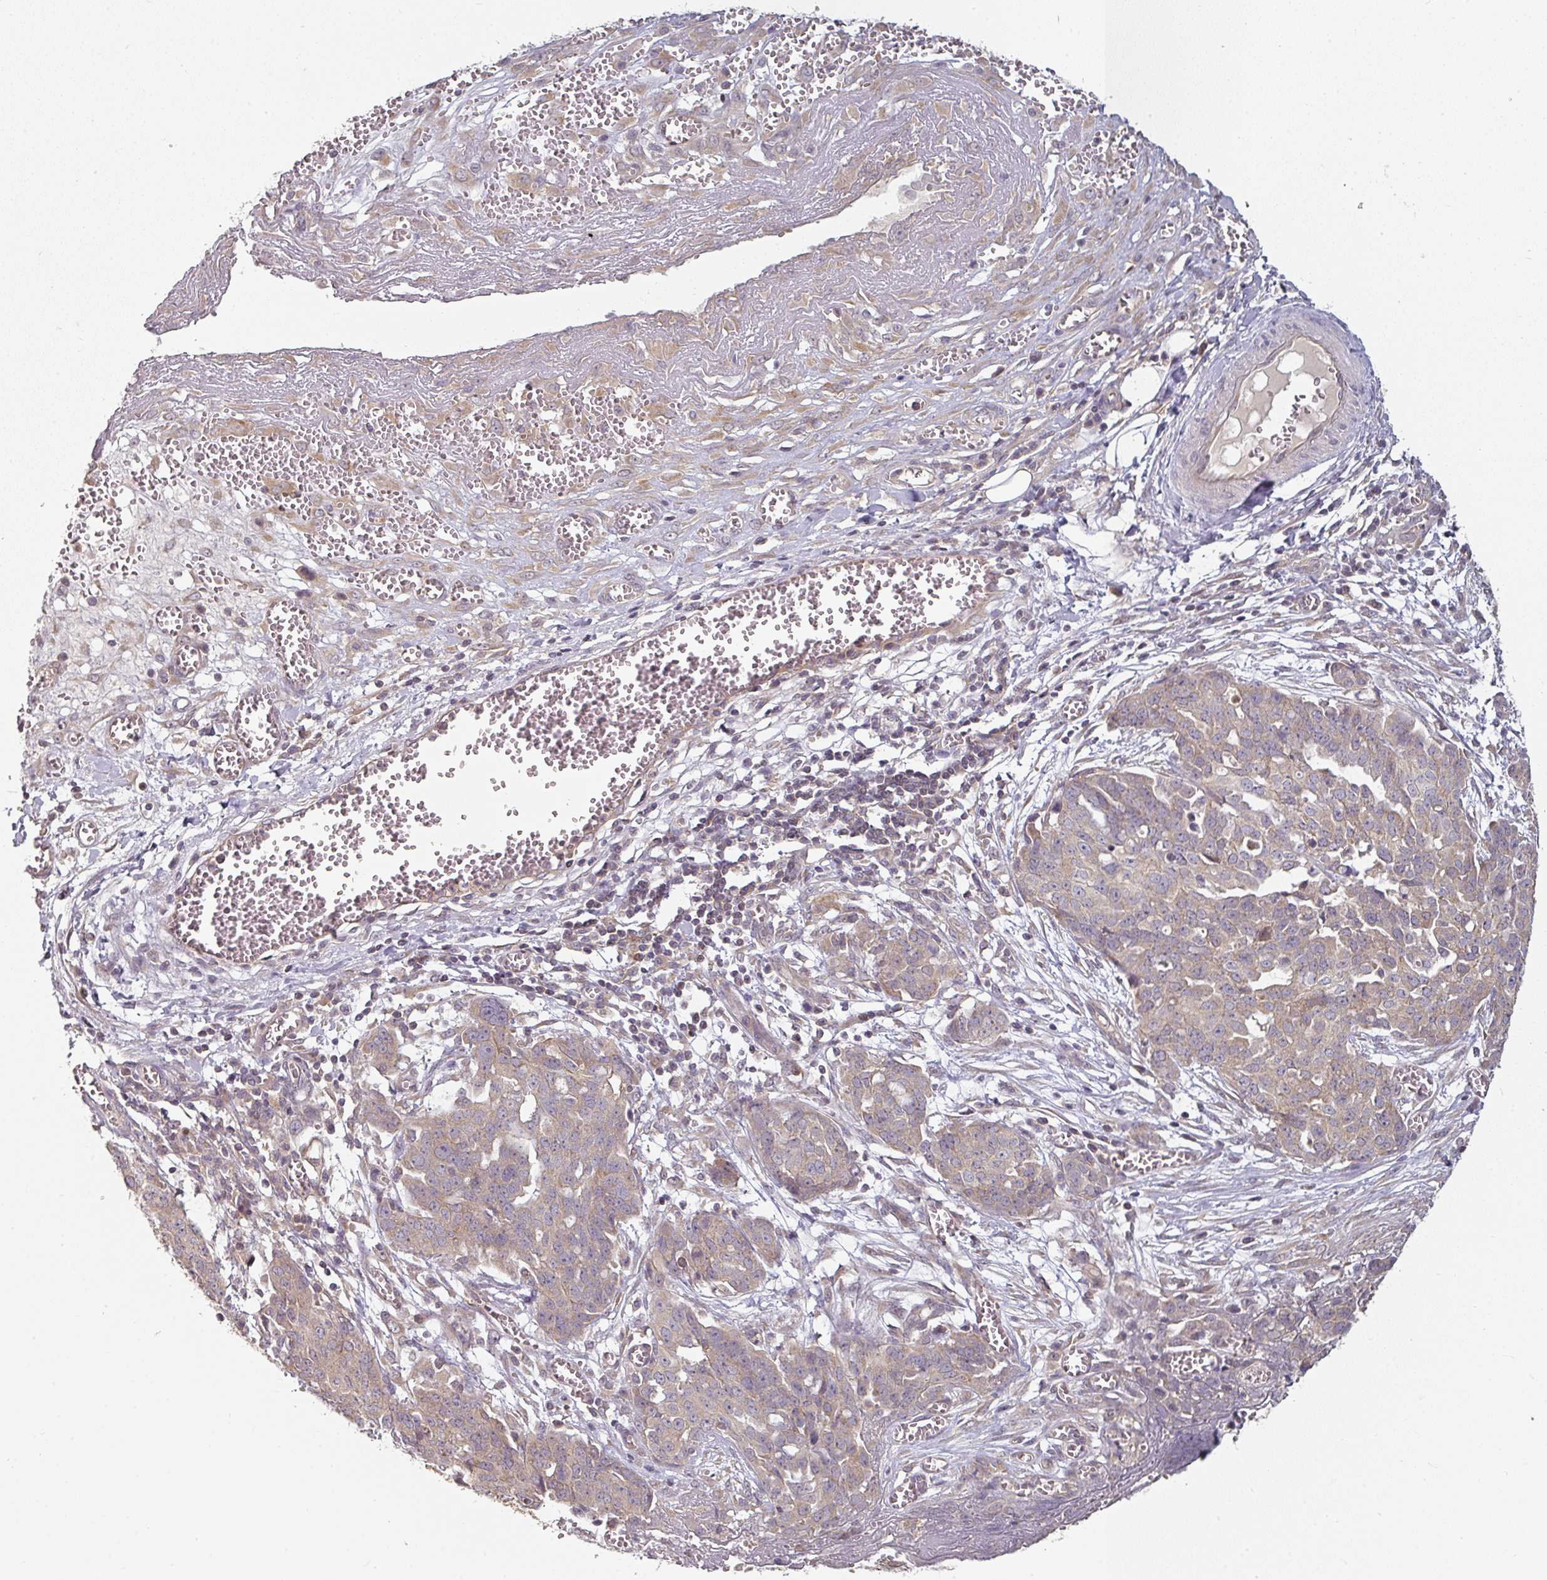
{"staining": {"intensity": "weak", "quantity": "25%-75%", "location": "cytoplasmic/membranous"}, "tissue": "ovarian cancer", "cell_type": "Tumor cells", "image_type": "cancer", "snomed": [{"axis": "morphology", "description": "Cystadenocarcinoma, serous, NOS"}, {"axis": "topography", "description": "Soft tissue"}, {"axis": "topography", "description": "Ovary"}], "caption": "A brown stain highlights weak cytoplasmic/membranous positivity of a protein in ovarian cancer tumor cells. (Brightfield microscopy of DAB IHC at high magnification).", "gene": "MAP2K2", "patient": {"sex": "female", "age": 57}}